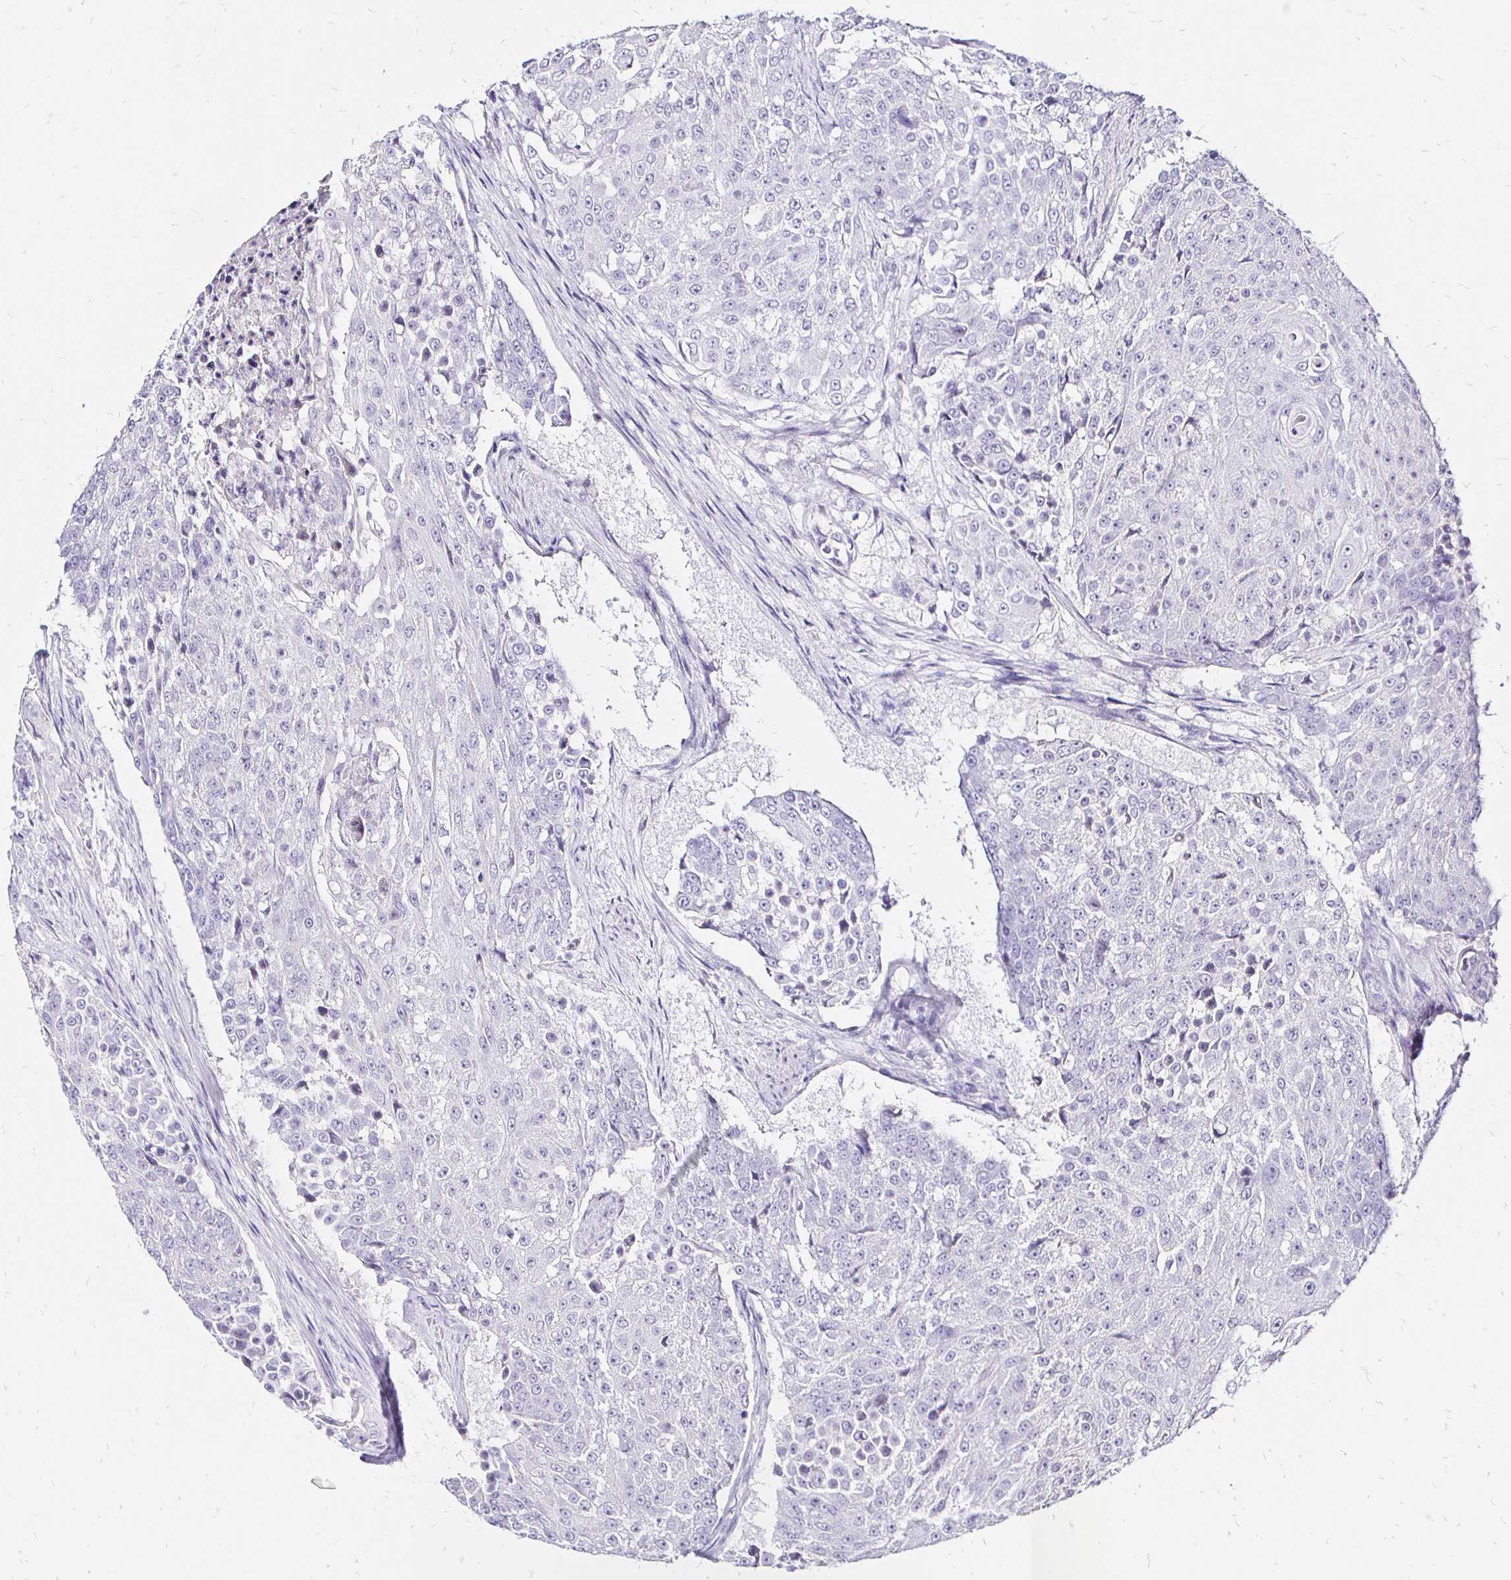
{"staining": {"intensity": "negative", "quantity": "none", "location": "none"}, "tissue": "urothelial cancer", "cell_type": "Tumor cells", "image_type": "cancer", "snomed": [{"axis": "morphology", "description": "Urothelial carcinoma, High grade"}, {"axis": "topography", "description": "Urinary bladder"}], "caption": "DAB (3,3'-diaminobenzidine) immunohistochemical staining of urothelial cancer exhibits no significant staining in tumor cells.", "gene": "IRGC", "patient": {"sex": "female", "age": 63}}